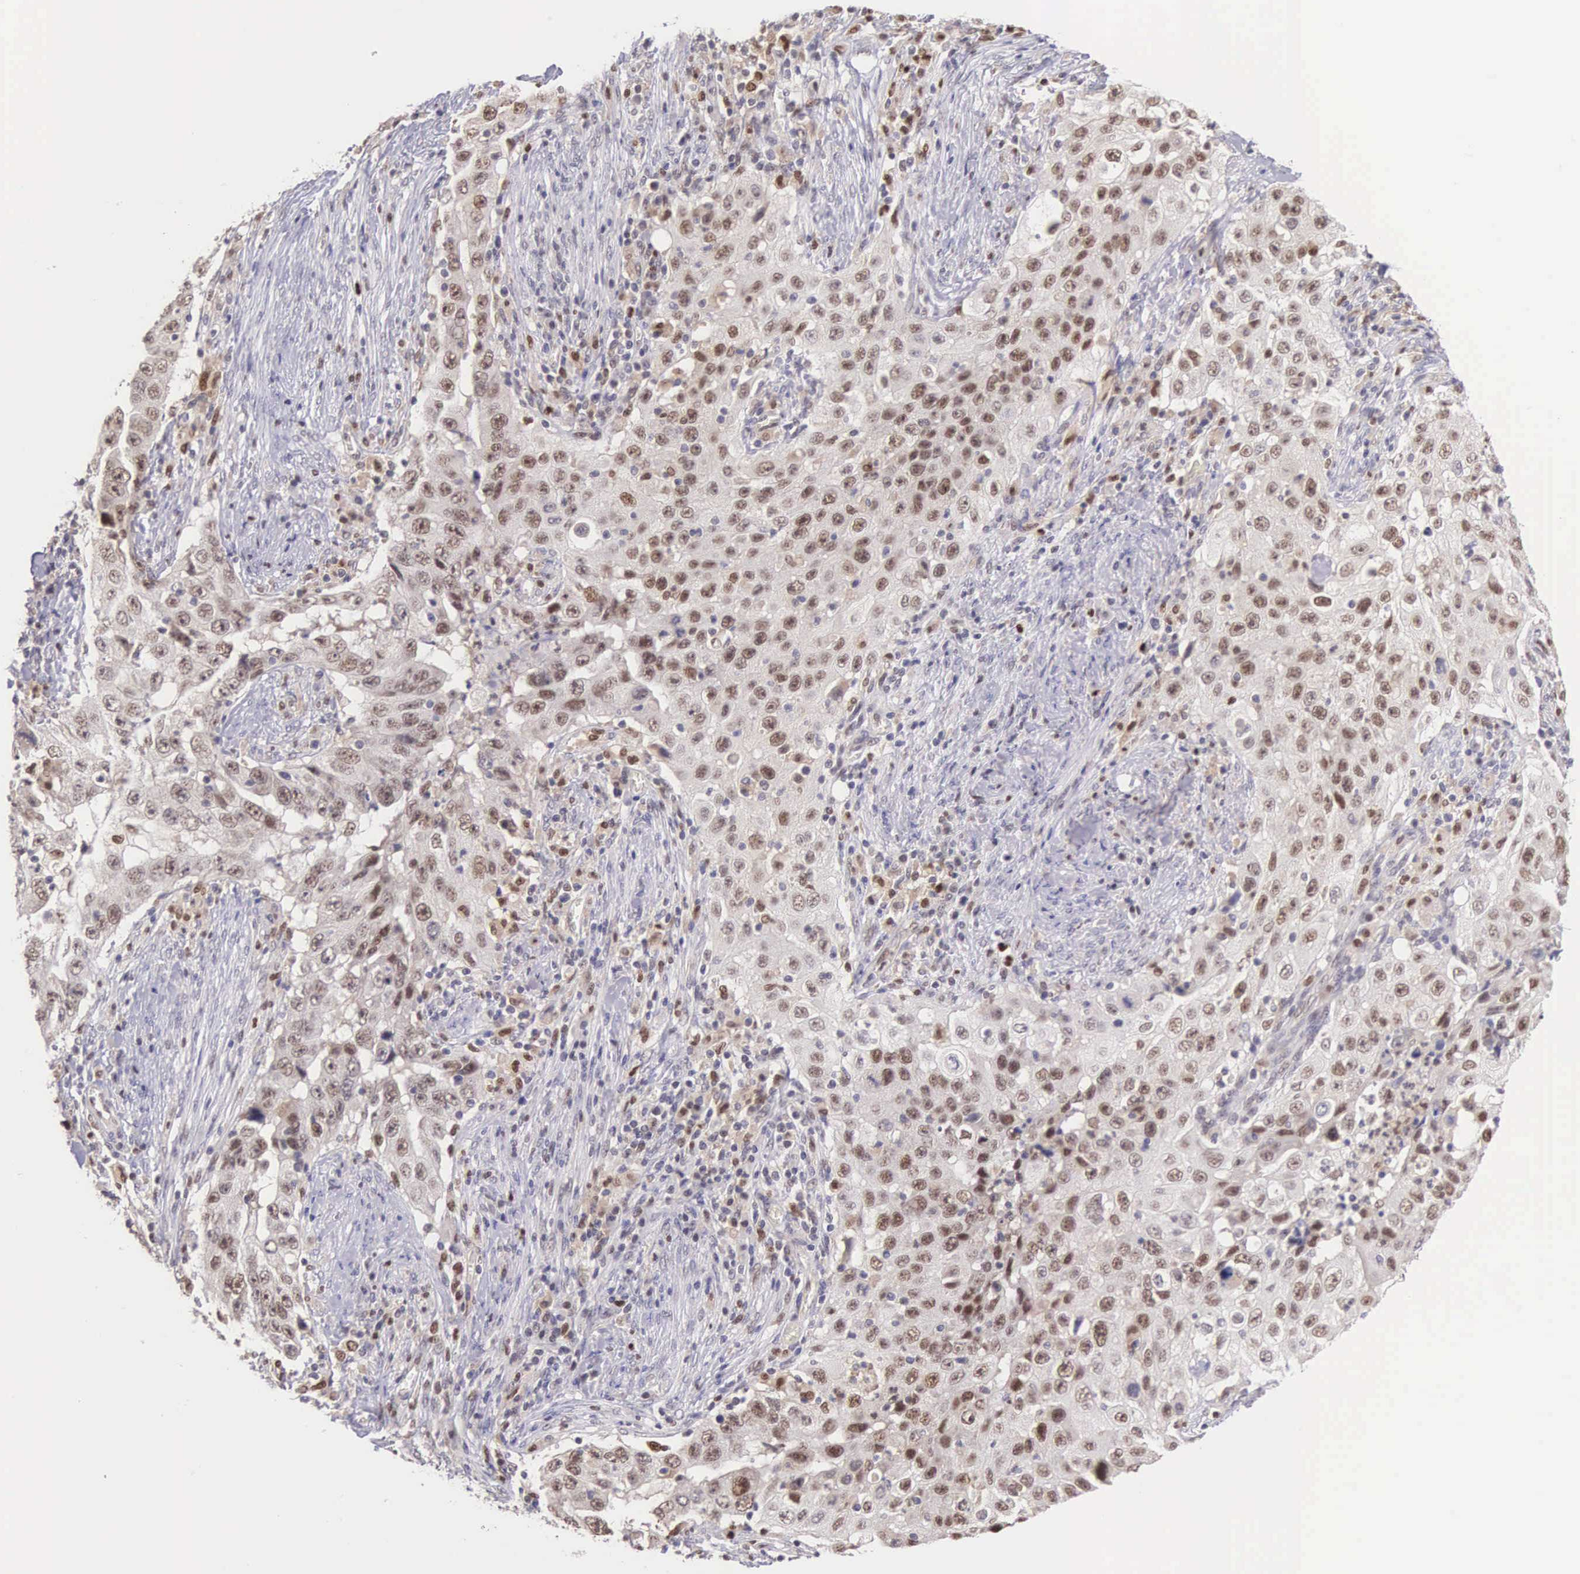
{"staining": {"intensity": "weak", "quantity": "25%-75%", "location": "nuclear"}, "tissue": "lung cancer", "cell_type": "Tumor cells", "image_type": "cancer", "snomed": [{"axis": "morphology", "description": "Squamous cell carcinoma, NOS"}, {"axis": "topography", "description": "Lung"}], "caption": "Approximately 25%-75% of tumor cells in squamous cell carcinoma (lung) show weak nuclear protein positivity as visualized by brown immunohistochemical staining.", "gene": "GRK3", "patient": {"sex": "male", "age": 64}}